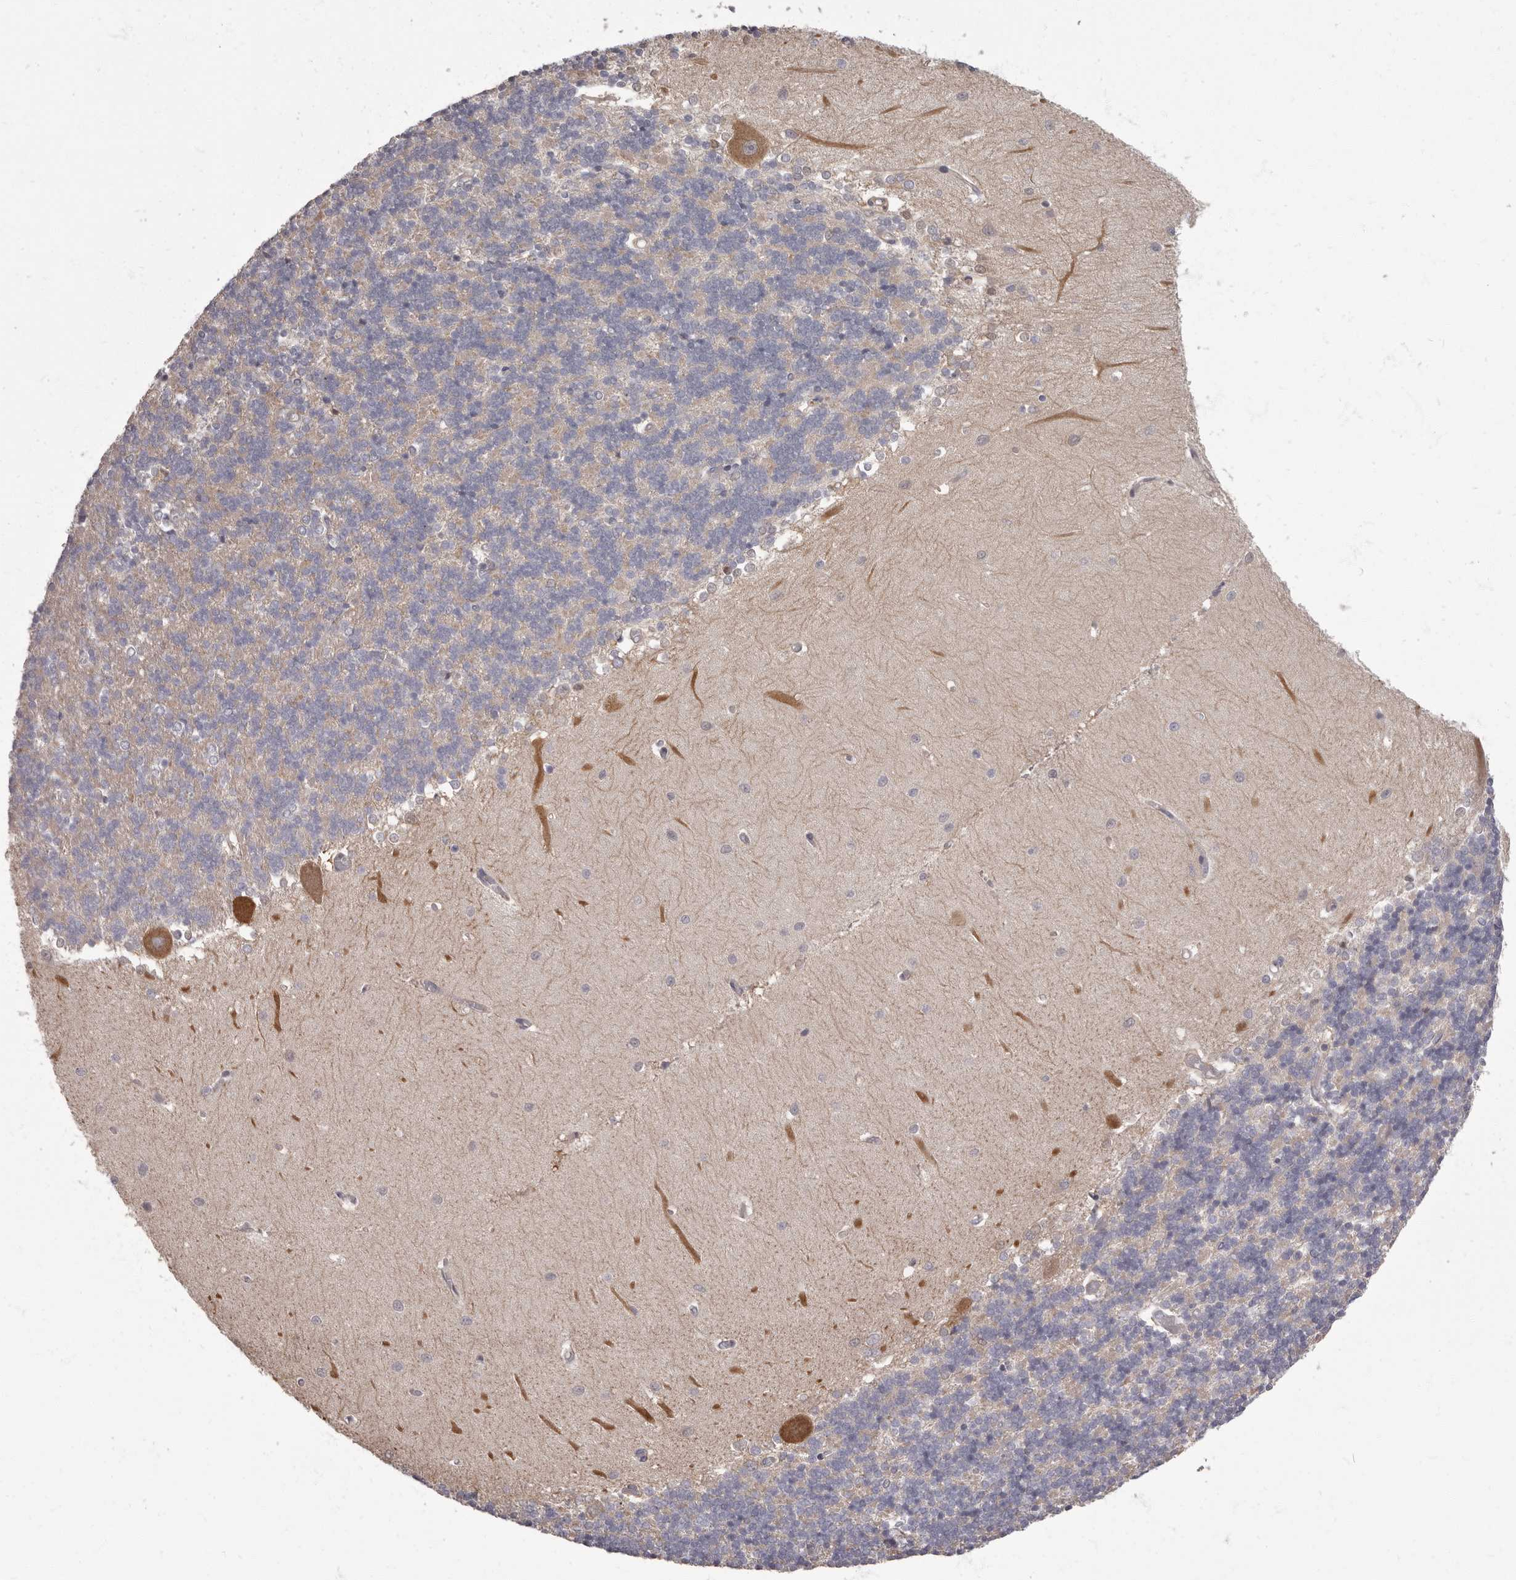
{"staining": {"intensity": "negative", "quantity": "none", "location": "none"}, "tissue": "cerebellum", "cell_type": "Cells in granular layer", "image_type": "normal", "snomed": [{"axis": "morphology", "description": "Normal tissue, NOS"}, {"axis": "topography", "description": "Cerebellum"}], "caption": "Micrograph shows no significant protein expression in cells in granular layer of normal cerebellum.", "gene": "APEH", "patient": {"sex": "male", "age": 37}}